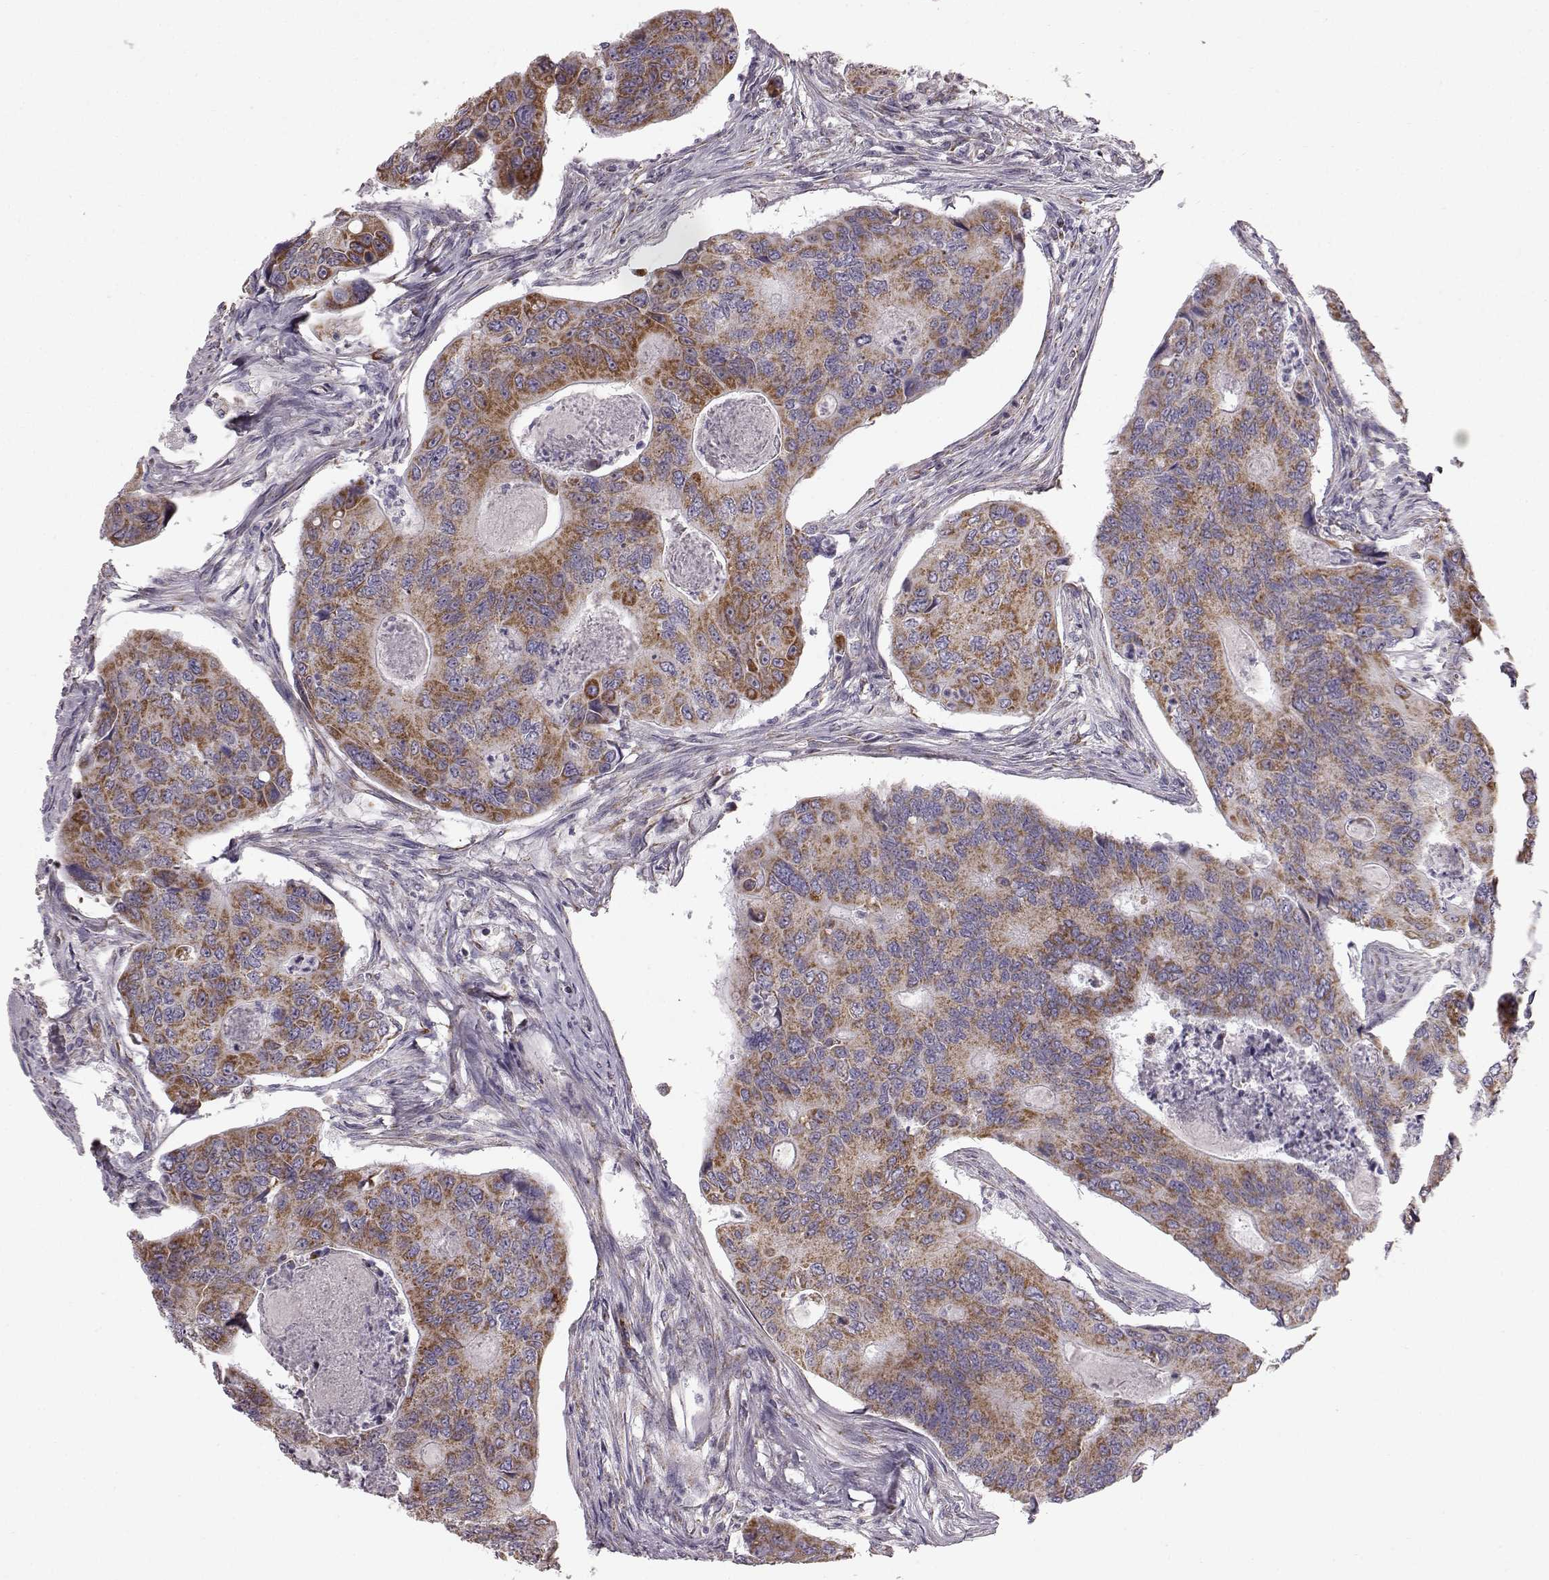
{"staining": {"intensity": "strong", "quantity": ">75%", "location": "cytoplasmic/membranous"}, "tissue": "colorectal cancer", "cell_type": "Tumor cells", "image_type": "cancer", "snomed": [{"axis": "morphology", "description": "Adenocarcinoma, NOS"}, {"axis": "topography", "description": "Colon"}], "caption": "An immunohistochemistry (IHC) histopathology image of neoplastic tissue is shown. Protein staining in brown shows strong cytoplasmic/membranous positivity in colorectal cancer within tumor cells. Using DAB (brown) and hematoxylin (blue) stains, captured at high magnification using brightfield microscopy.", "gene": "FAM8A1", "patient": {"sex": "female", "age": 67}}